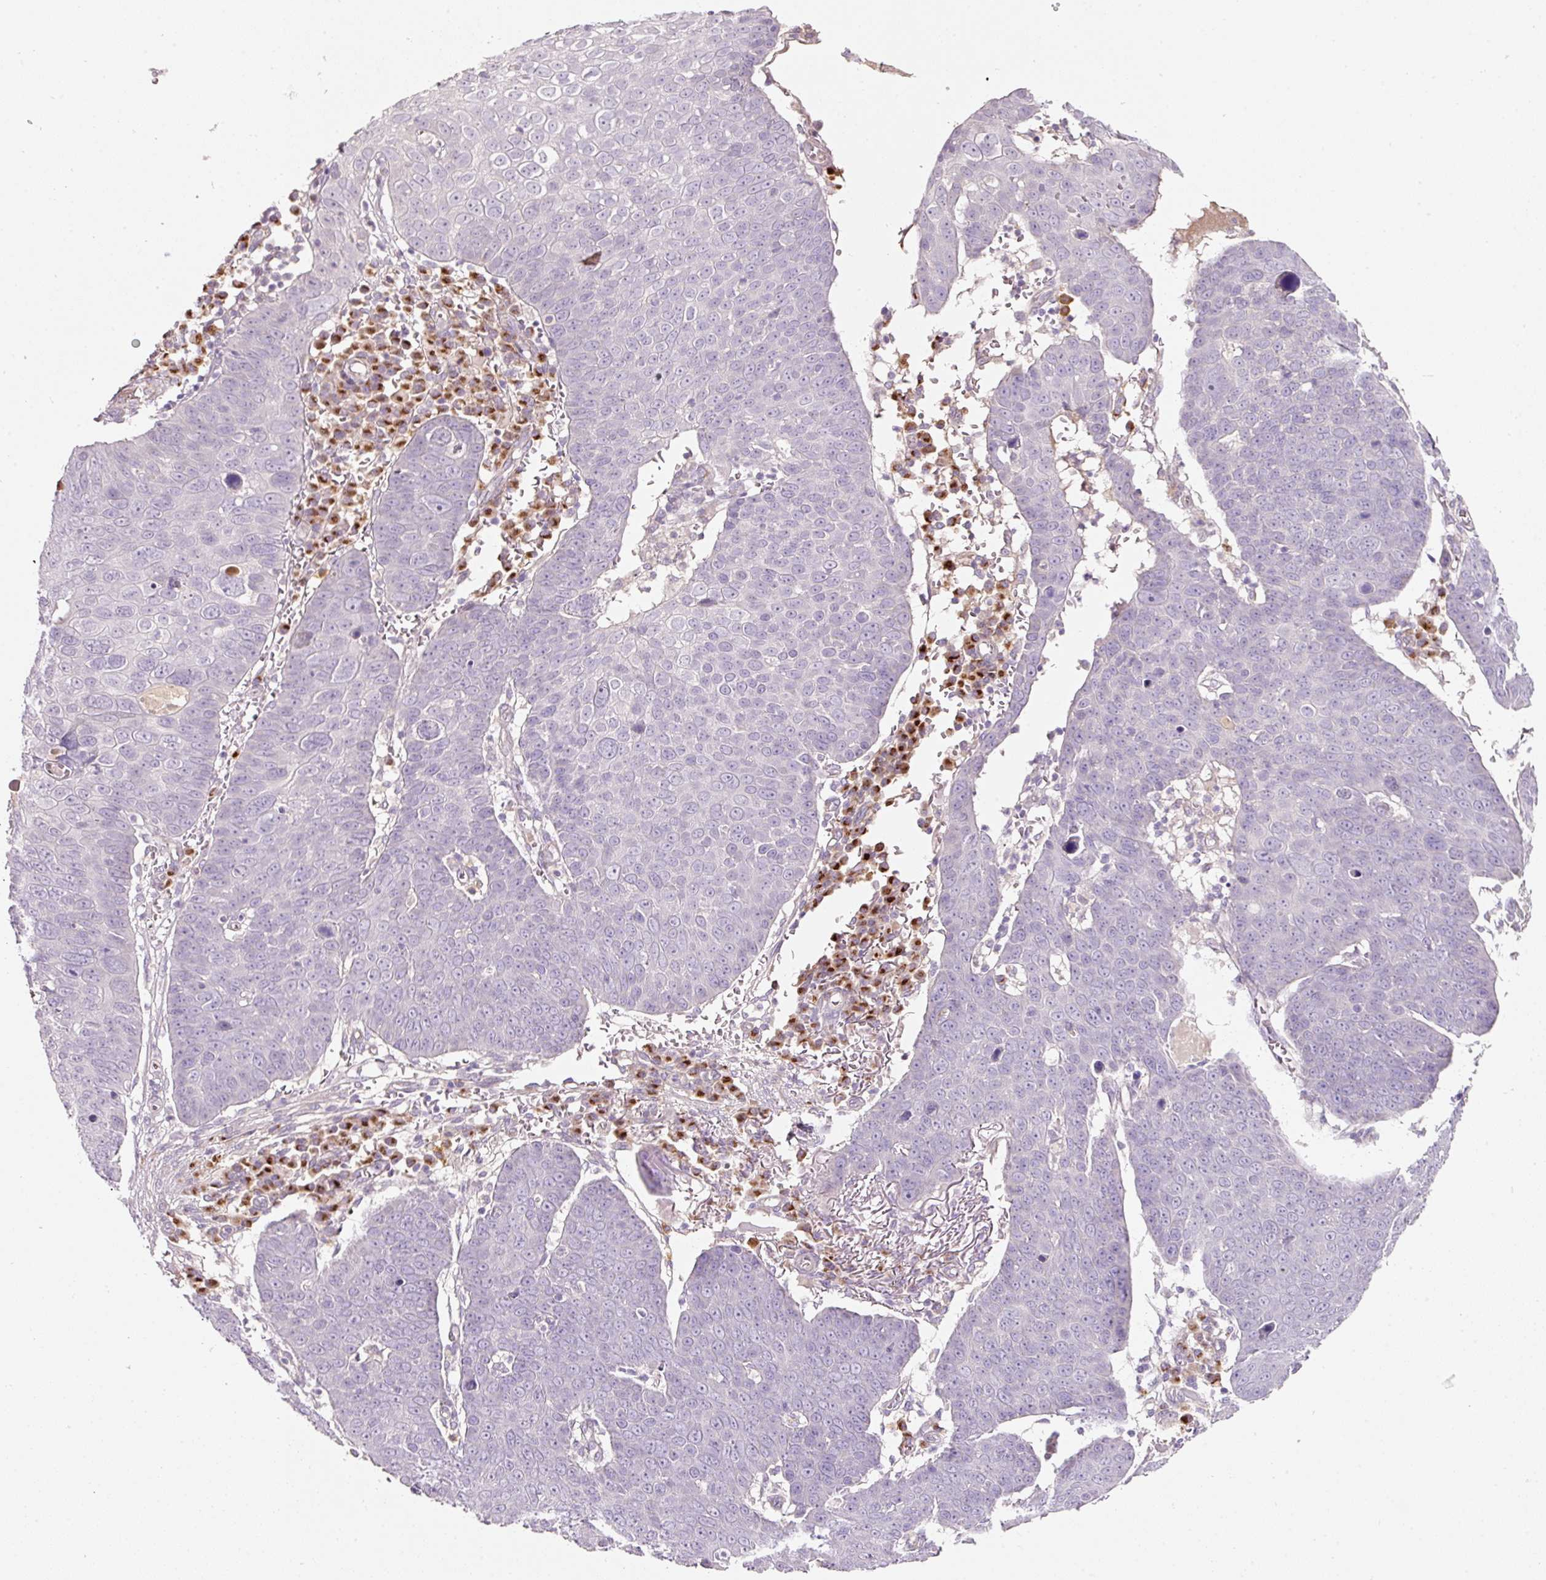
{"staining": {"intensity": "negative", "quantity": "none", "location": "none"}, "tissue": "skin cancer", "cell_type": "Tumor cells", "image_type": "cancer", "snomed": [{"axis": "morphology", "description": "Squamous cell carcinoma, NOS"}, {"axis": "topography", "description": "Skin"}], "caption": "The photomicrograph demonstrates no staining of tumor cells in skin squamous cell carcinoma.", "gene": "NBPF11", "patient": {"sex": "male", "age": 71}}